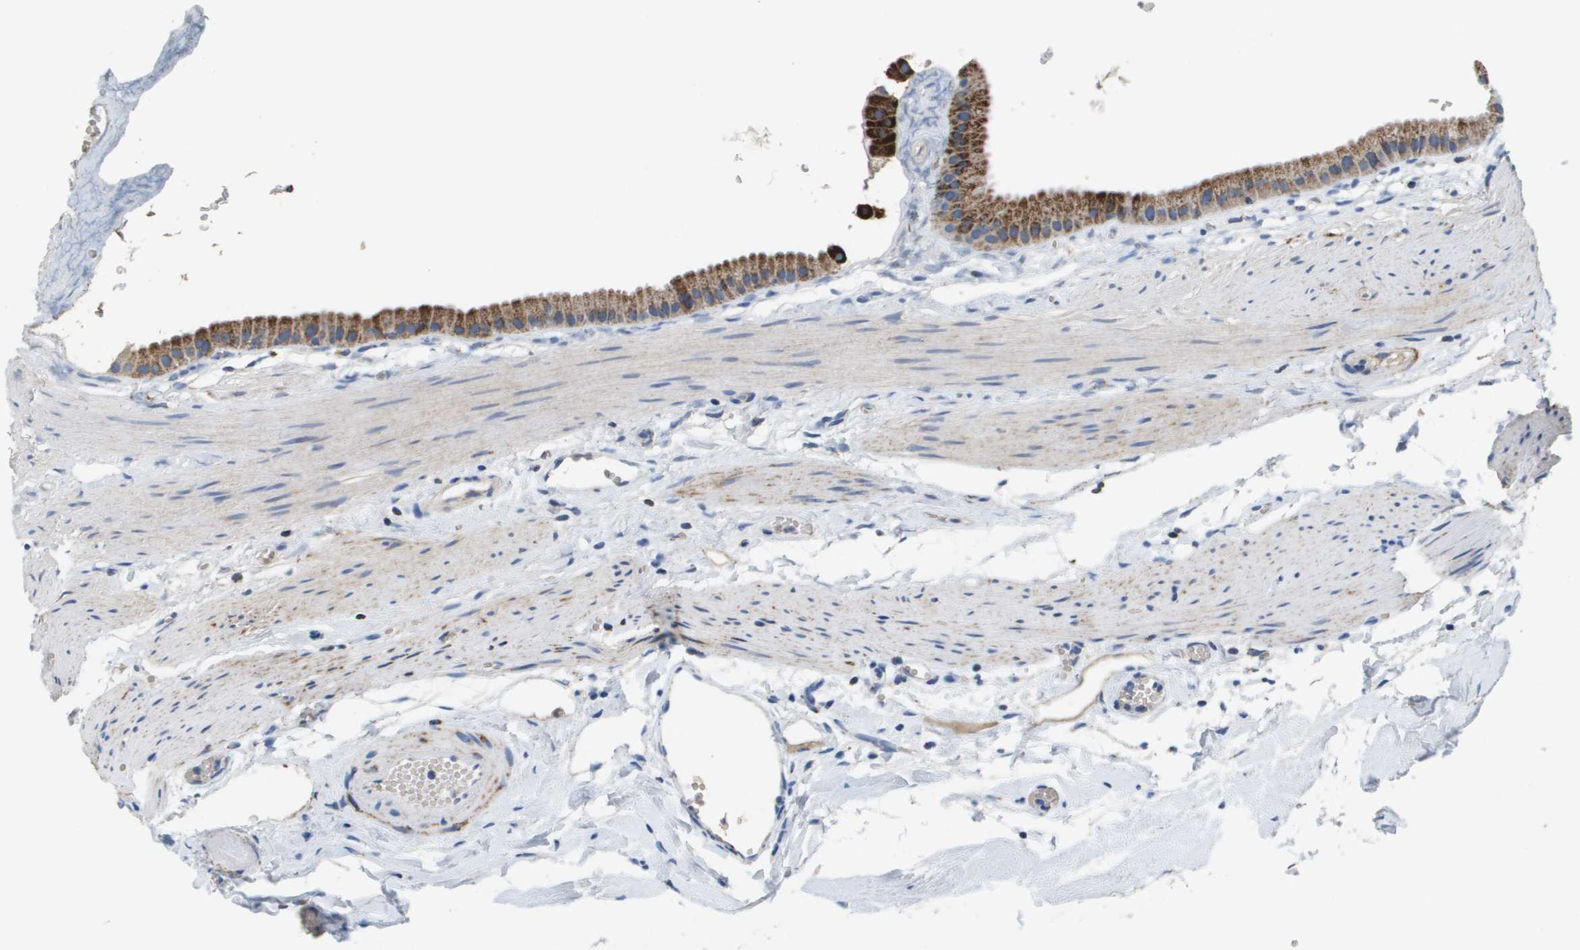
{"staining": {"intensity": "strong", "quantity": ">75%", "location": "cytoplasmic/membranous"}, "tissue": "gallbladder", "cell_type": "Glandular cells", "image_type": "normal", "snomed": [{"axis": "morphology", "description": "Normal tissue, NOS"}, {"axis": "topography", "description": "Gallbladder"}], "caption": "DAB immunohistochemical staining of benign human gallbladder demonstrates strong cytoplasmic/membranous protein positivity in about >75% of glandular cells. The protein is stained brown, and the nuclei are stained in blue (DAB (3,3'-diaminobenzidine) IHC with brightfield microscopy, high magnification).", "gene": "ATP5F1B", "patient": {"sex": "female", "age": 64}}